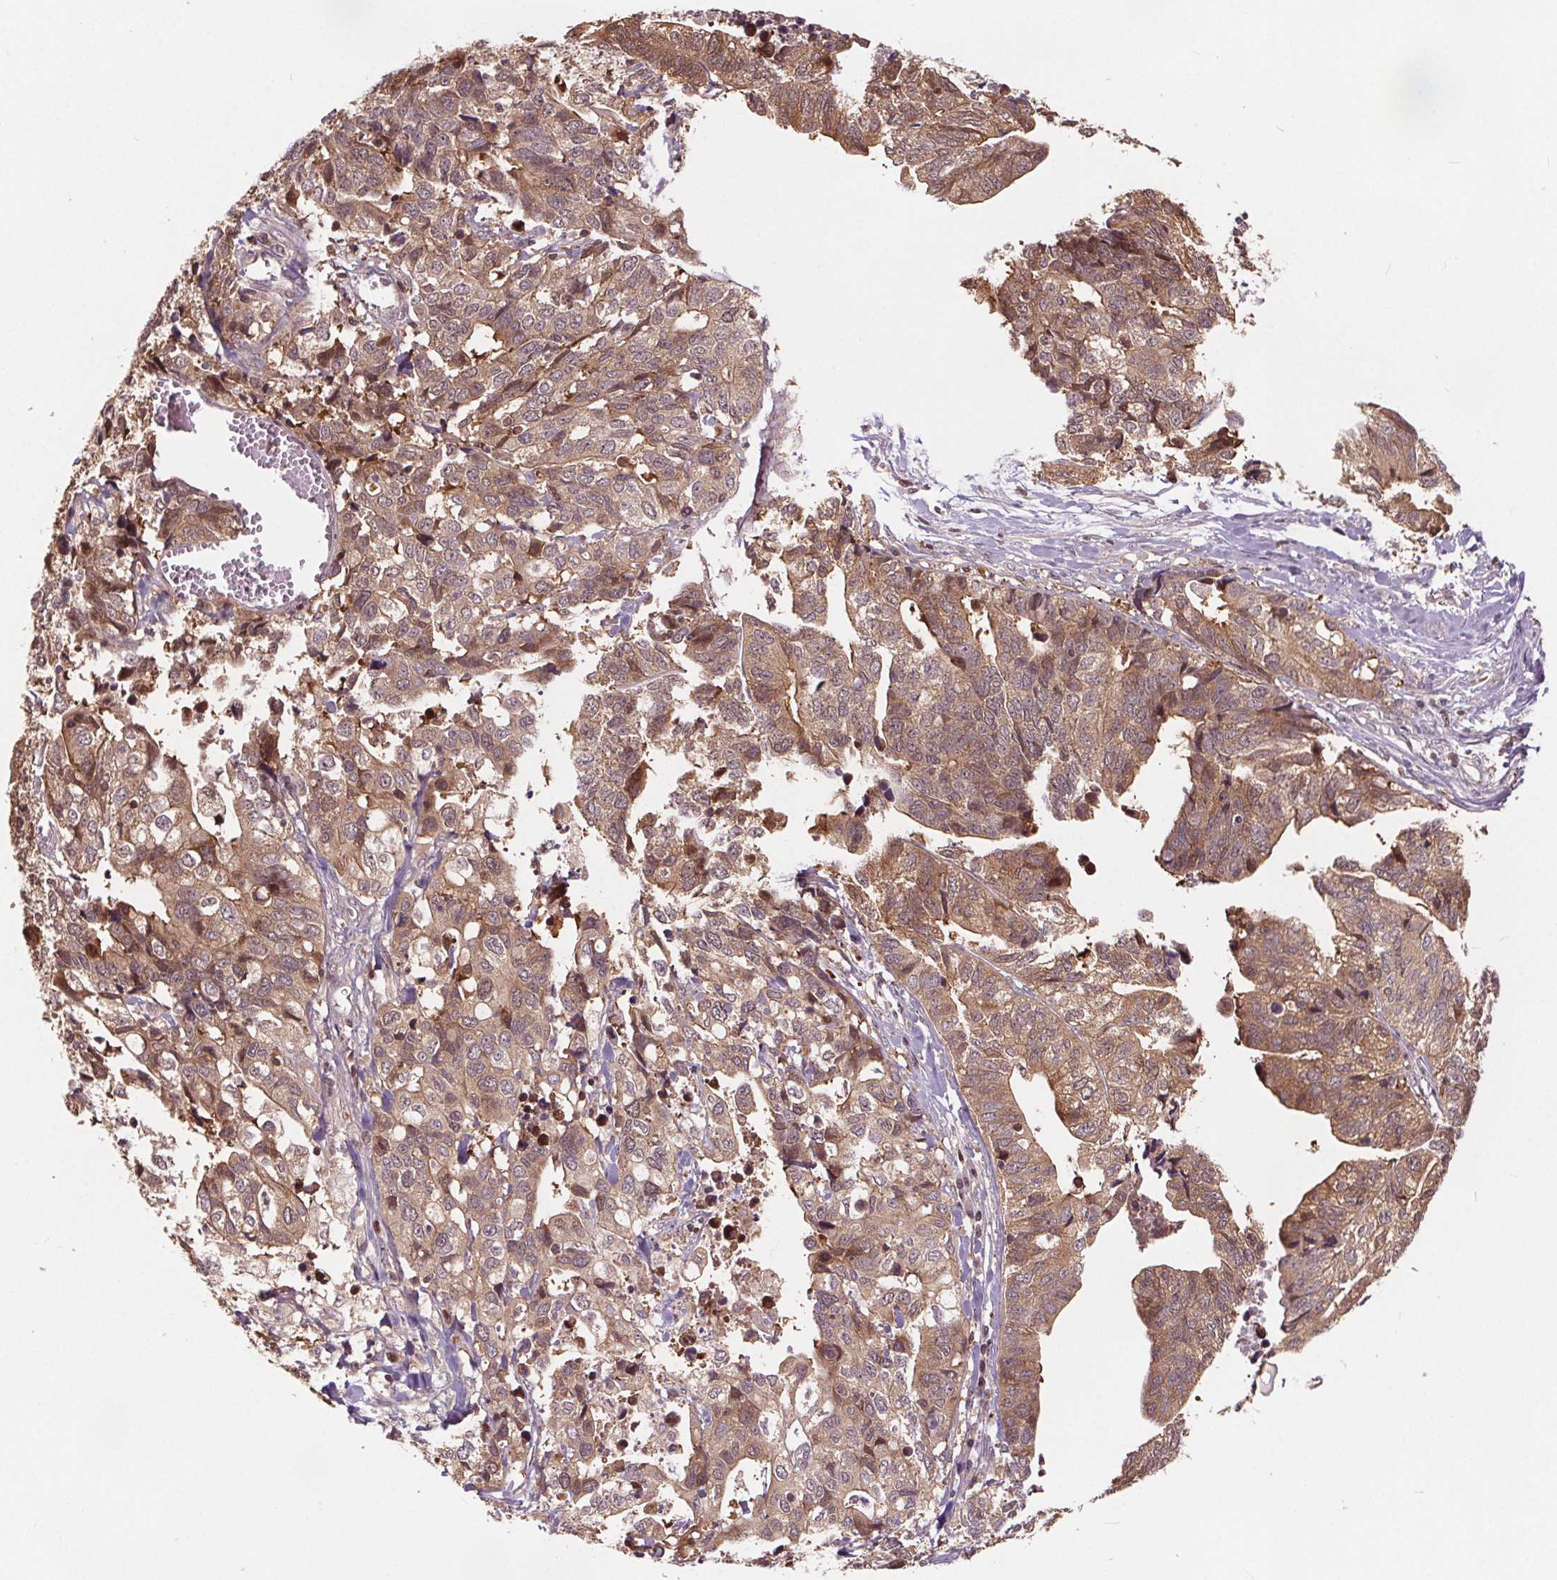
{"staining": {"intensity": "moderate", "quantity": ">75%", "location": "cytoplasmic/membranous,nuclear"}, "tissue": "stomach cancer", "cell_type": "Tumor cells", "image_type": "cancer", "snomed": [{"axis": "morphology", "description": "Adenocarcinoma, NOS"}, {"axis": "topography", "description": "Stomach, upper"}], "caption": "An image showing moderate cytoplasmic/membranous and nuclear staining in about >75% of tumor cells in stomach cancer, as visualized by brown immunohistochemical staining.", "gene": "HIF1AN", "patient": {"sex": "female", "age": 67}}